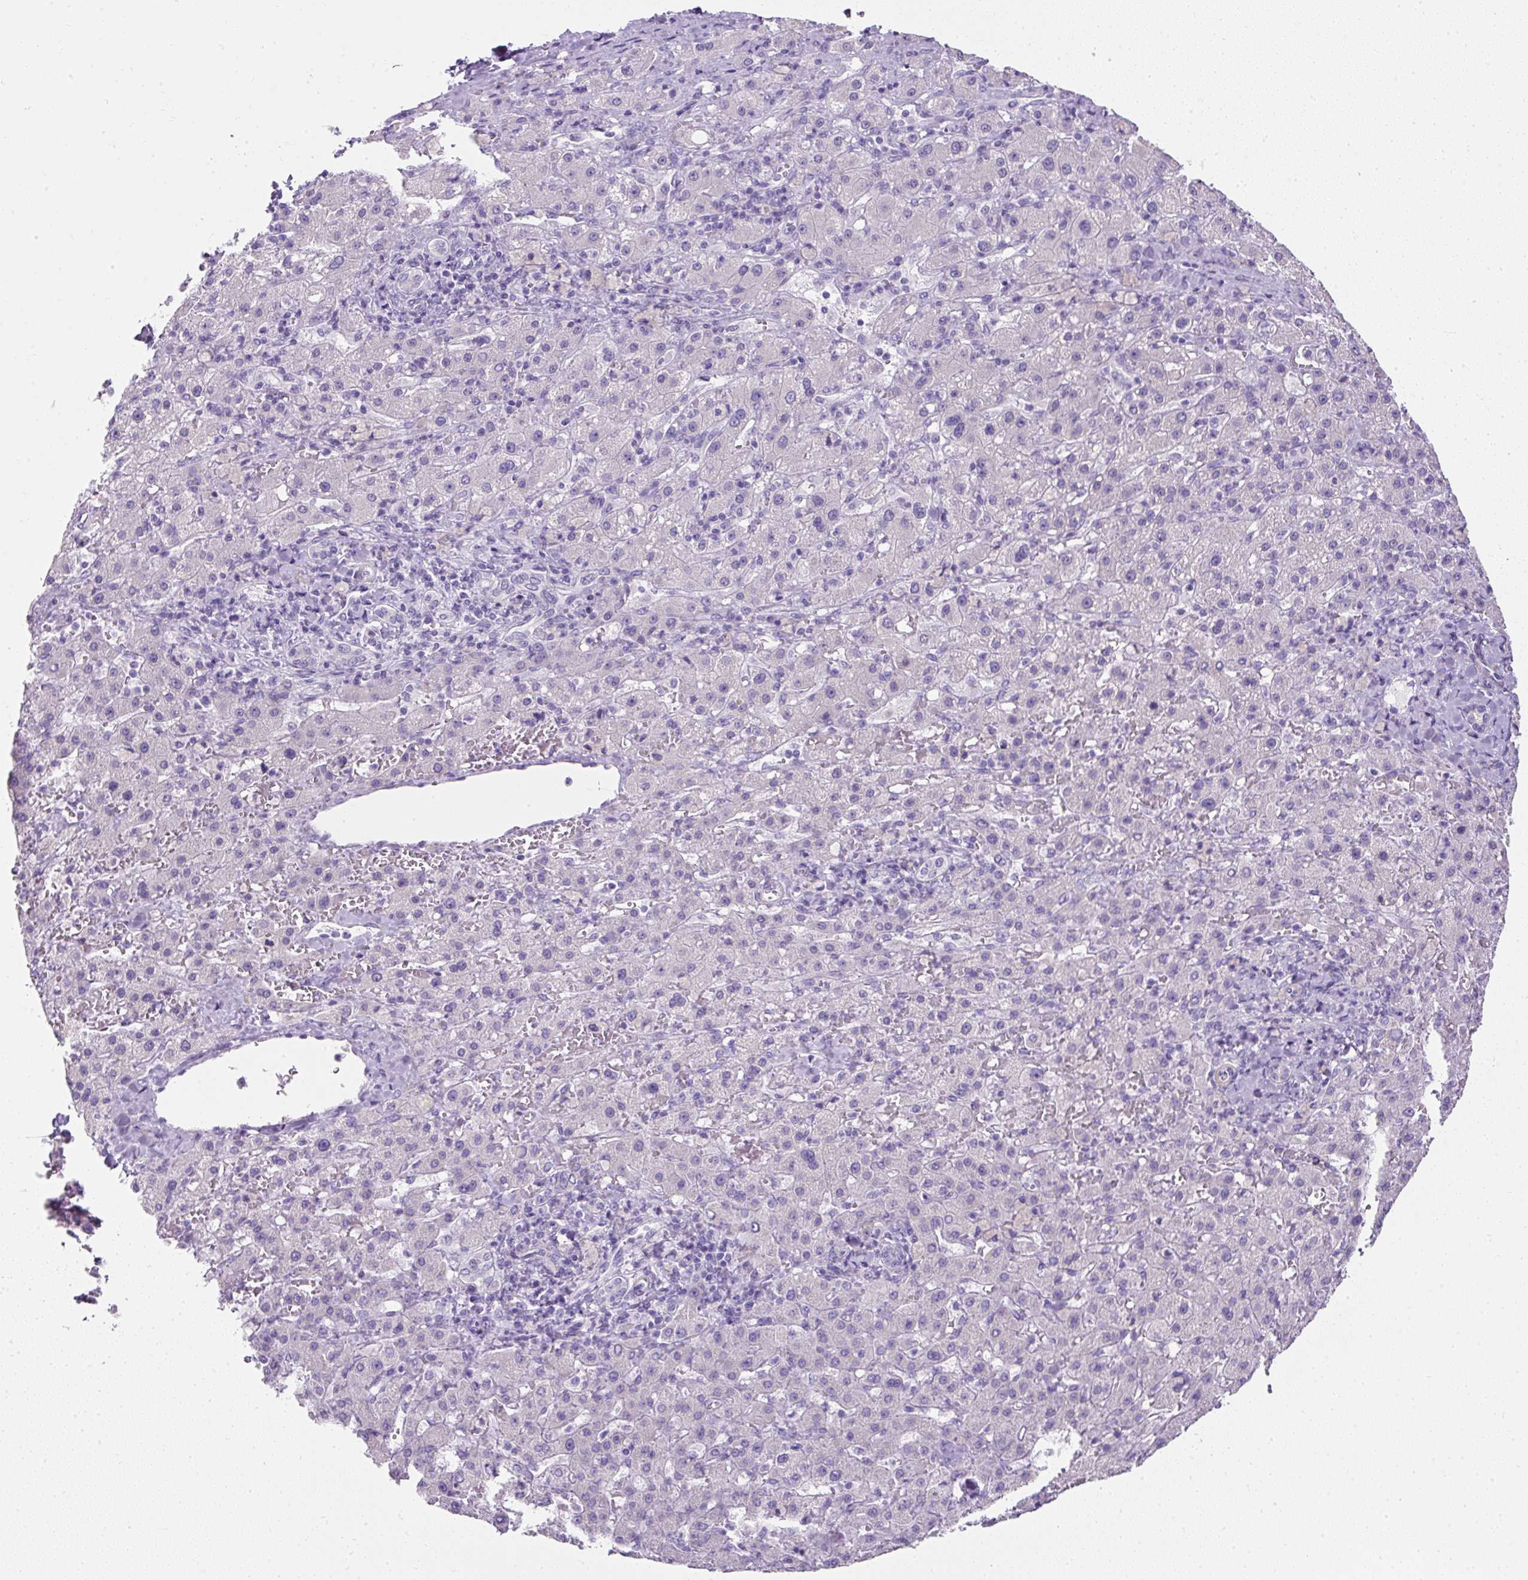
{"staining": {"intensity": "negative", "quantity": "none", "location": "none"}, "tissue": "liver cancer", "cell_type": "Tumor cells", "image_type": "cancer", "snomed": [{"axis": "morphology", "description": "Carcinoma, Hepatocellular, NOS"}, {"axis": "topography", "description": "Liver"}], "caption": "This is a micrograph of immunohistochemistry (IHC) staining of liver cancer, which shows no expression in tumor cells.", "gene": "C2CD4C", "patient": {"sex": "female", "age": 58}}